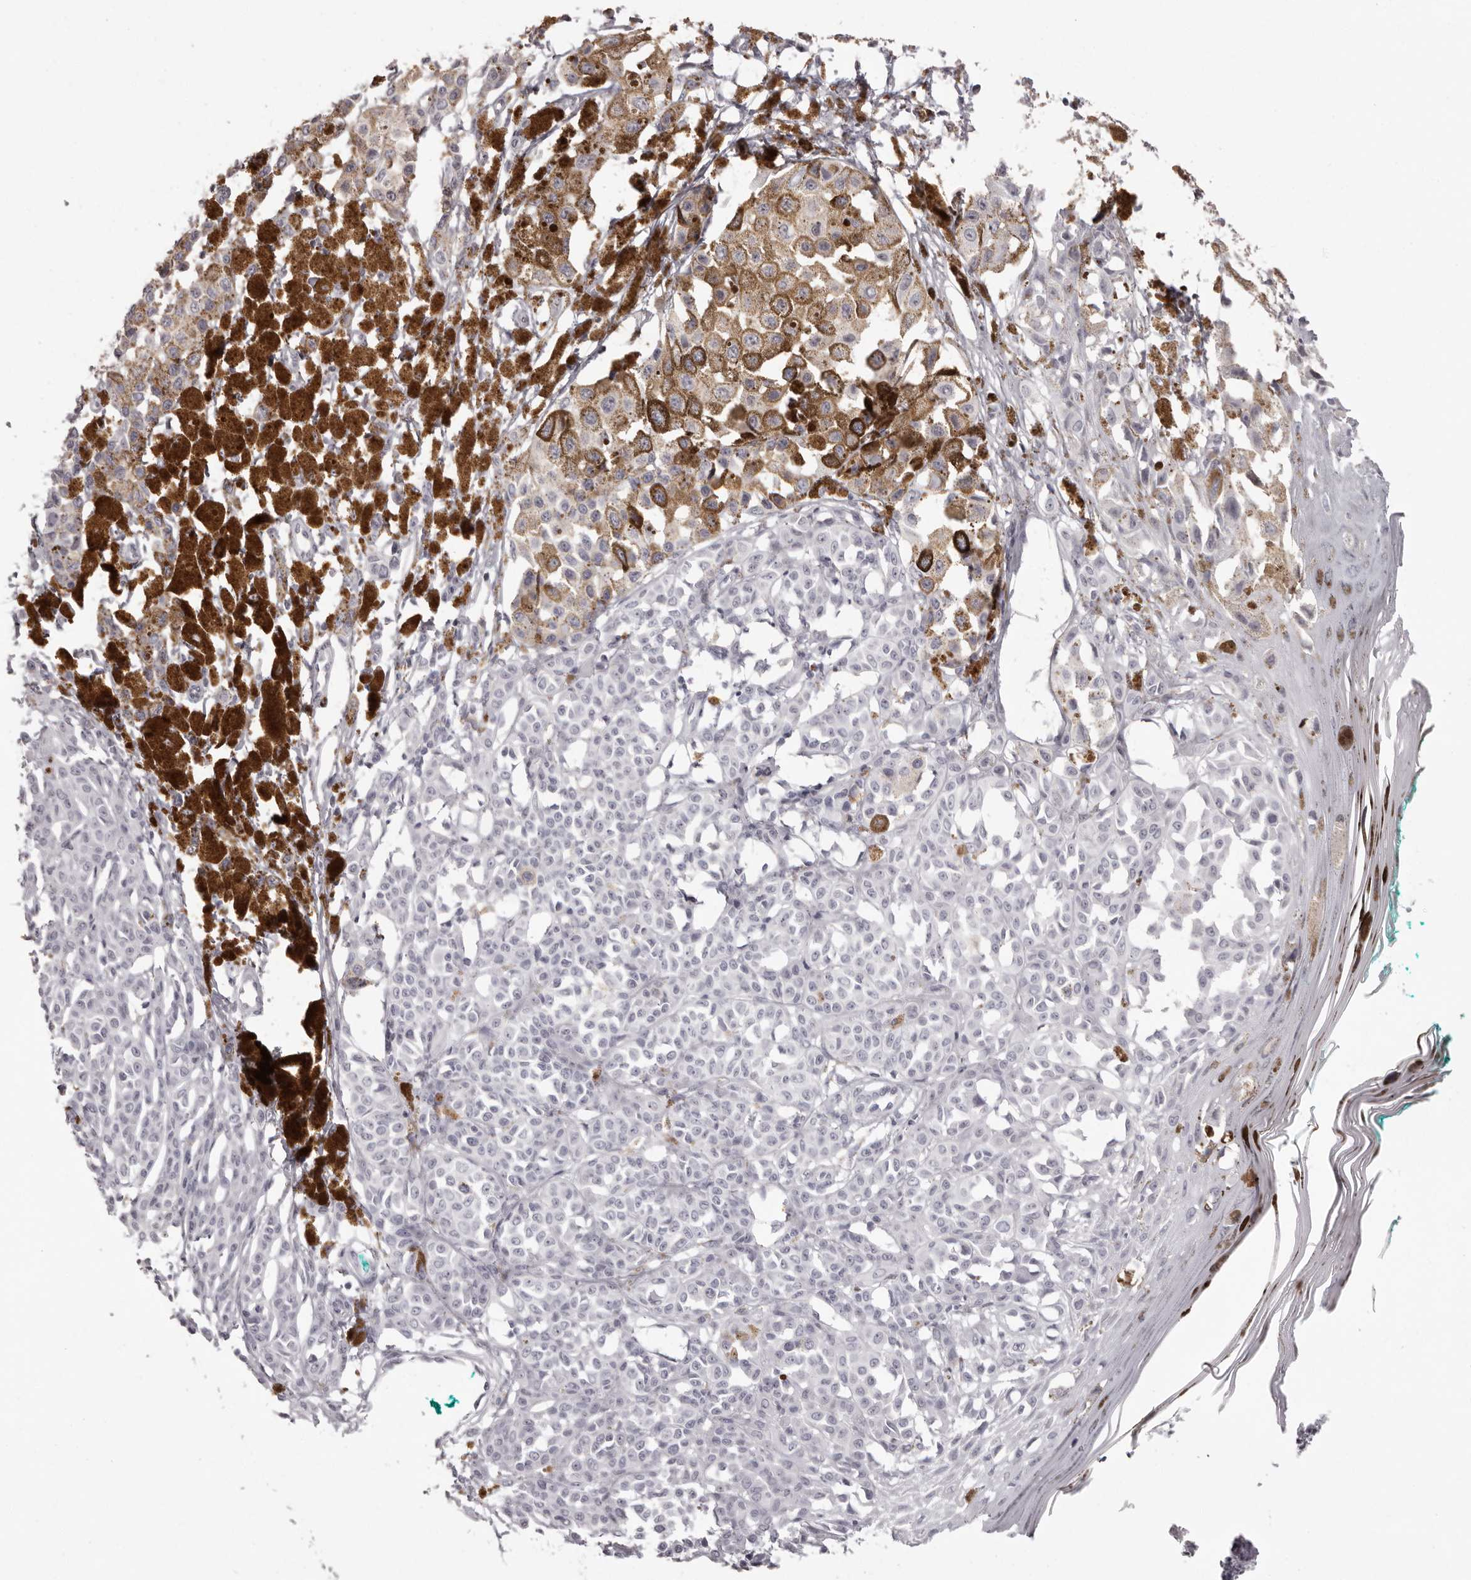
{"staining": {"intensity": "negative", "quantity": "none", "location": "none"}, "tissue": "melanoma", "cell_type": "Tumor cells", "image_type": "cancer", "snomed": [{"axis": "morphology", "description": "Malignant melanoma, NOS"}, {"axis": "topography", "description": "Skin of leg"}], "caption": "Tumor cells show no significant expression in malignant melanoma. The staining is performed using DAB (3,3'-diaminobenzidine) brown chromogen with nuclei counter-stained in using hematoxylin.", "gene": "C8orf74", "patient": {"sex": "female", "age": 72}}